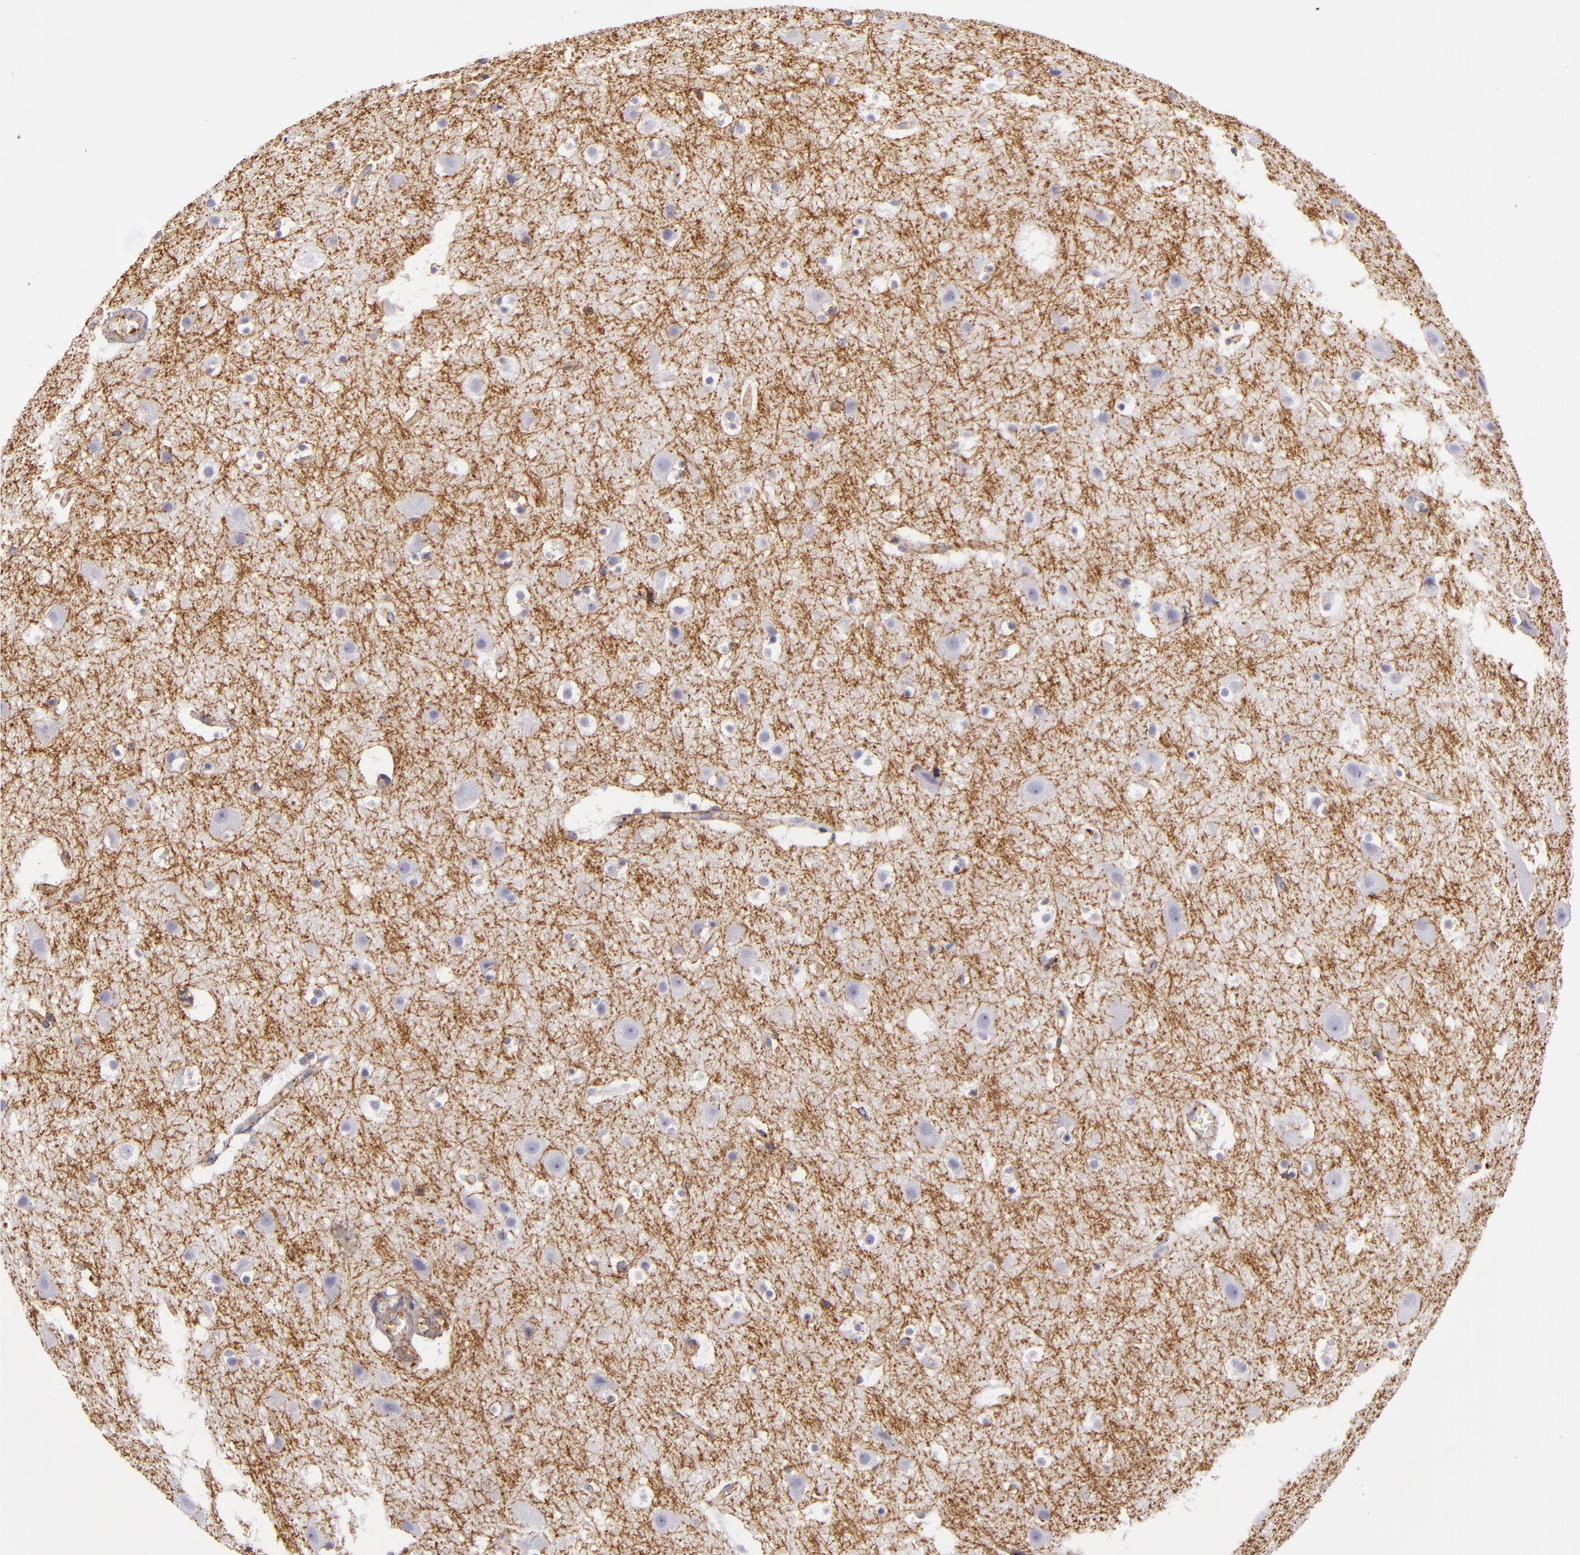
{"staining": {"intensity": "moderate", "quantity": ">75%", "location": "cytoplasmic/membranous"}, "tissue": "cerebral cortex", "cell_type": "Endothelial cells", "image_type": "normal", "snomed": [{"axis": "morphology", "description": "Normal tissue, NOS"}, {"axis": "topography", "description": "Cerebral cortex"}], "caption": "Cerebral cortex stained for a protein shows moderate cytoplasmic/membranous positivity in endothelial cells.", "gene": "CD9", "patient": {"sex": "male", "age": 45}}